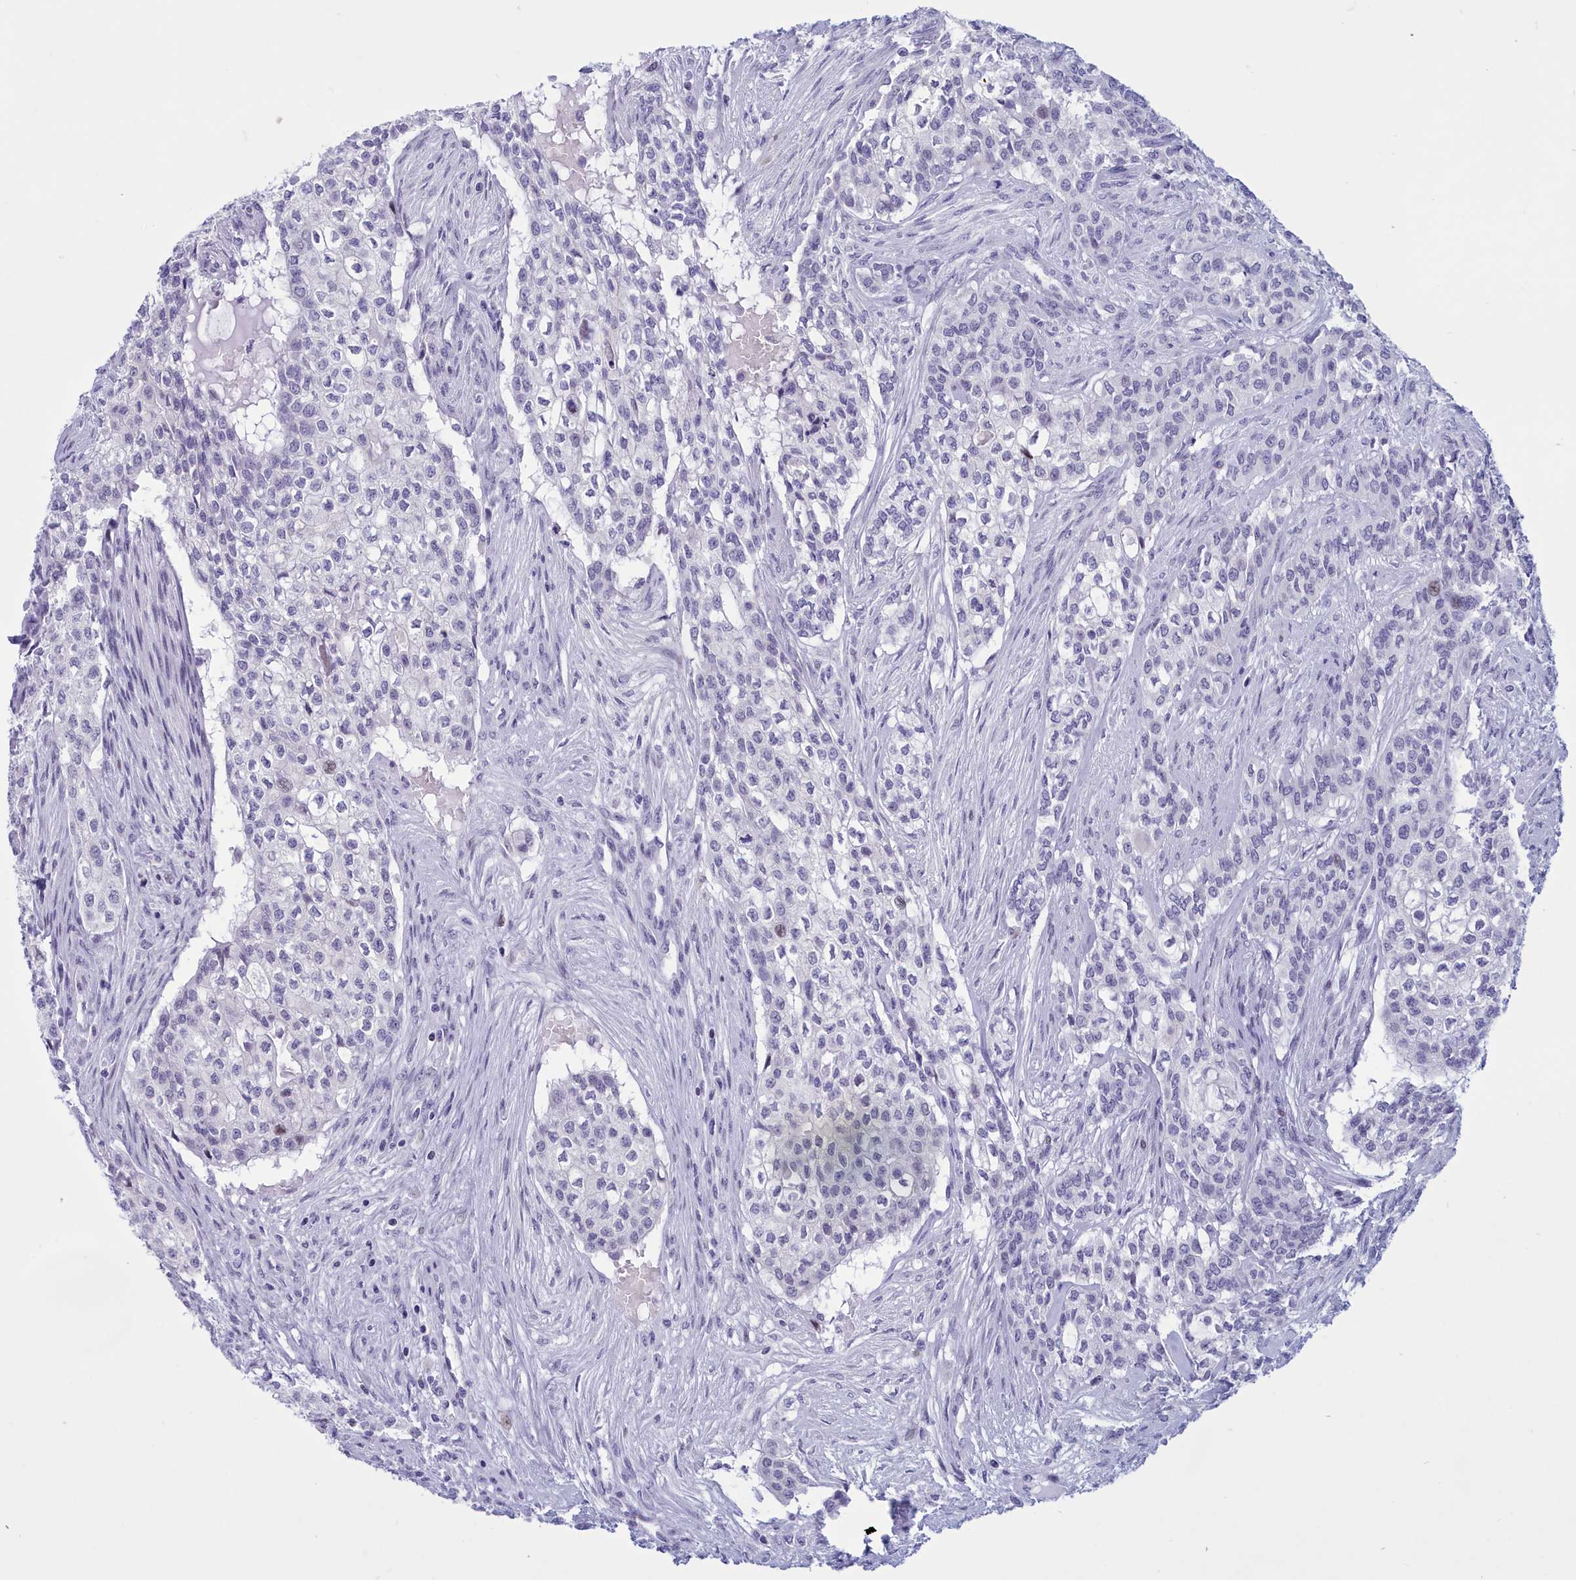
{"staining": {"intensity": "negative", "quantity": "none", "location": "none"}, "tissue": "head and neck cancer", "cell_type": "Tumor cells", "image_type": "cancer", "snomed": [{"axis": "morphology", "description": "Adenocarcinoma, NOS"}, {"axis": "topography", "description": "Head-Neck"}], "caption": "Adenocarcinoma (head and neck) was stained to show a protein in brown. There is no significant staining in tumor cells. Brightfield microscopy of immunohistochemistry (IHC) stained with DAB (brown) and hematoxylin (blue), captured at high magnification.", "gene": "SNX20", "patient": {"sex": "male", "age": 81}}